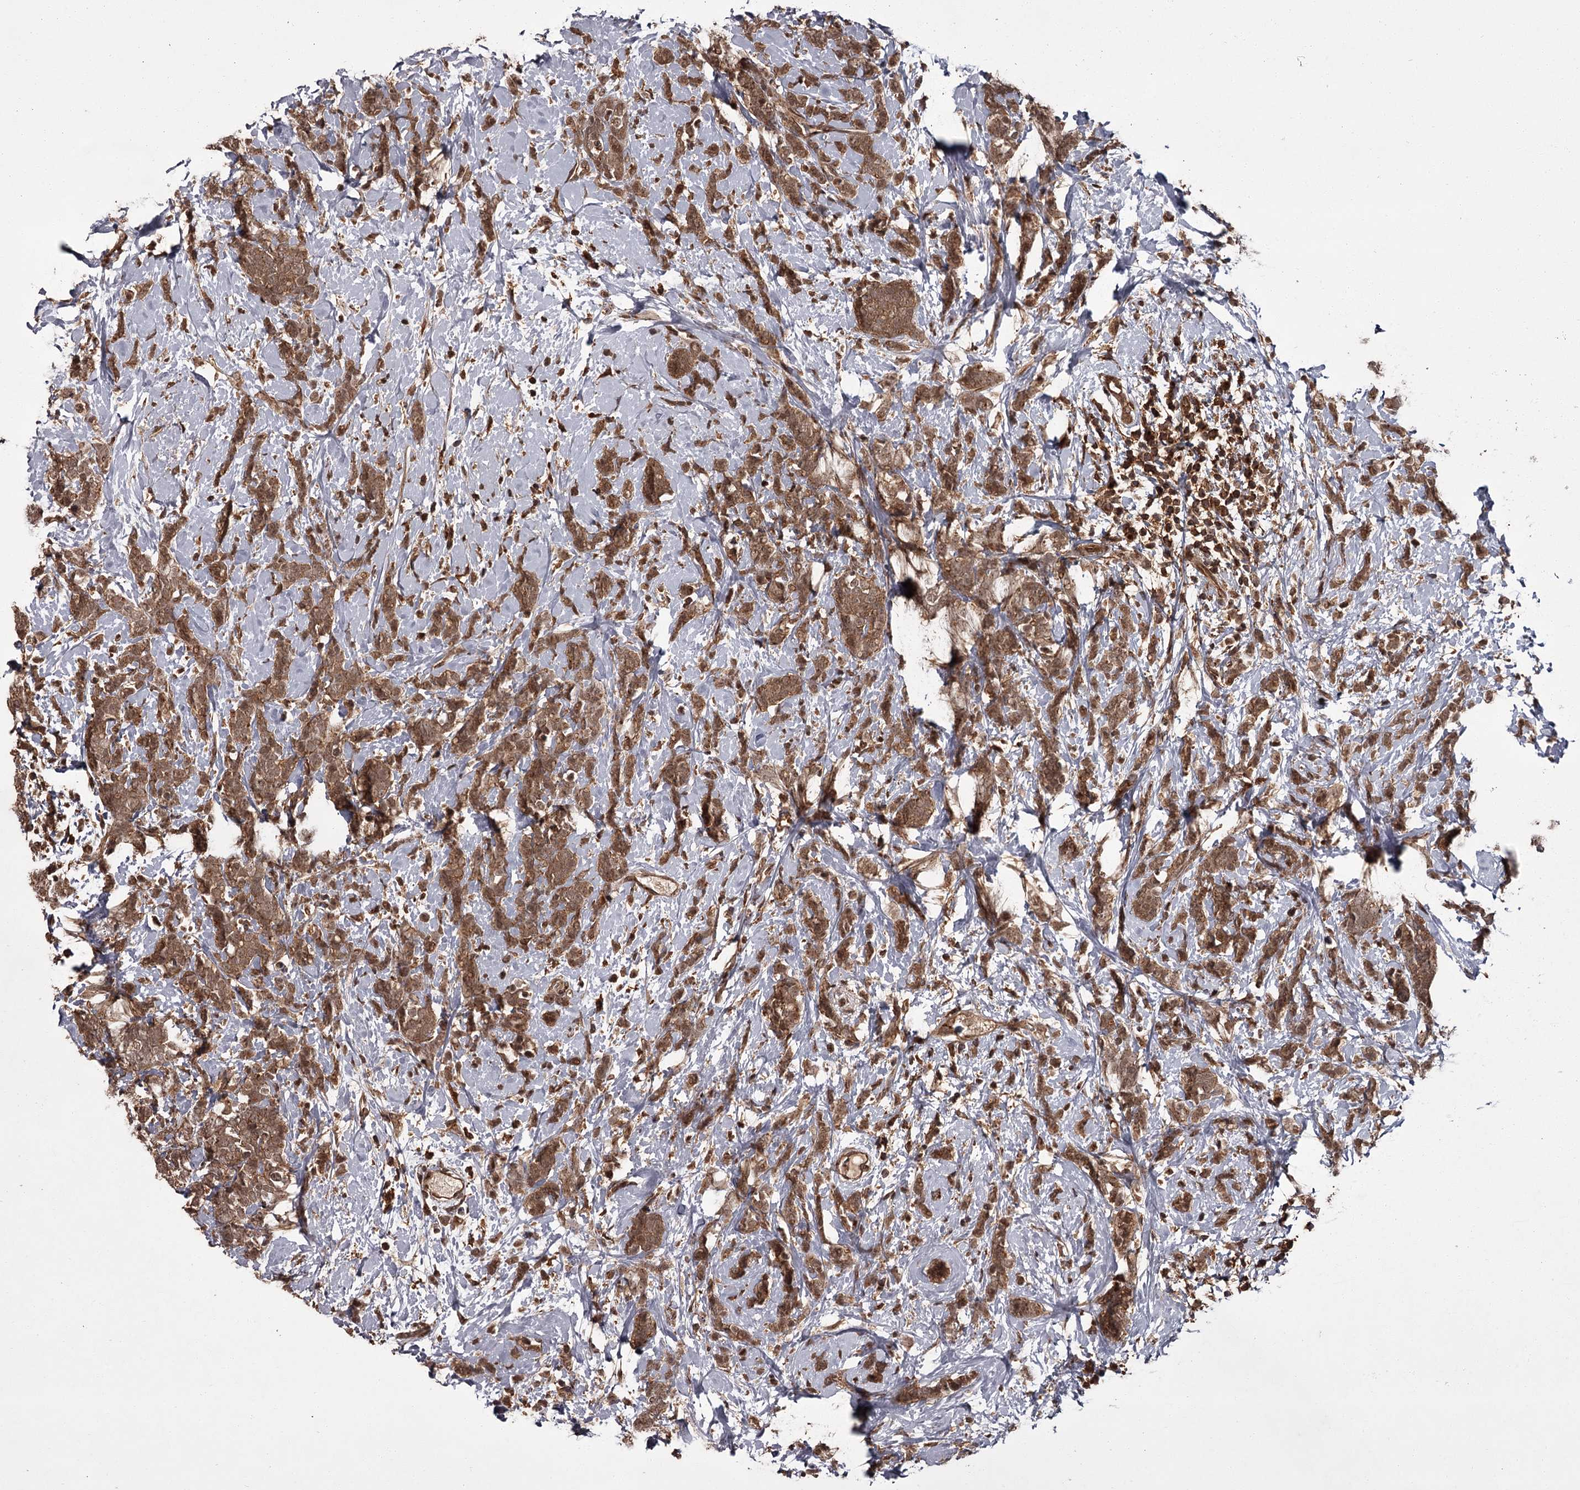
{"staining": {"intensity": "moderate", "quantity": ">75%", "location": "cytoplasmic/membranous,nuclear"}, "tissue": "breast cancer", "cell_type": "Tumor cells", "image_type": "cancer", "snomed": [{"axis": "morphology", "description": "Lobular carcinoma"}, {"axis": "topography", "description": "Breast"}], "caption": "This micrograph displays immunohistochemistry (IHC) staining of lobular carcinoma (breast), with medium moderate cytoplasmic/membranous and nuclear expression in approximately >75% of tumor cells.", "gene": "TBC1D23", "patient": {"sex": "female", "age": 58}}